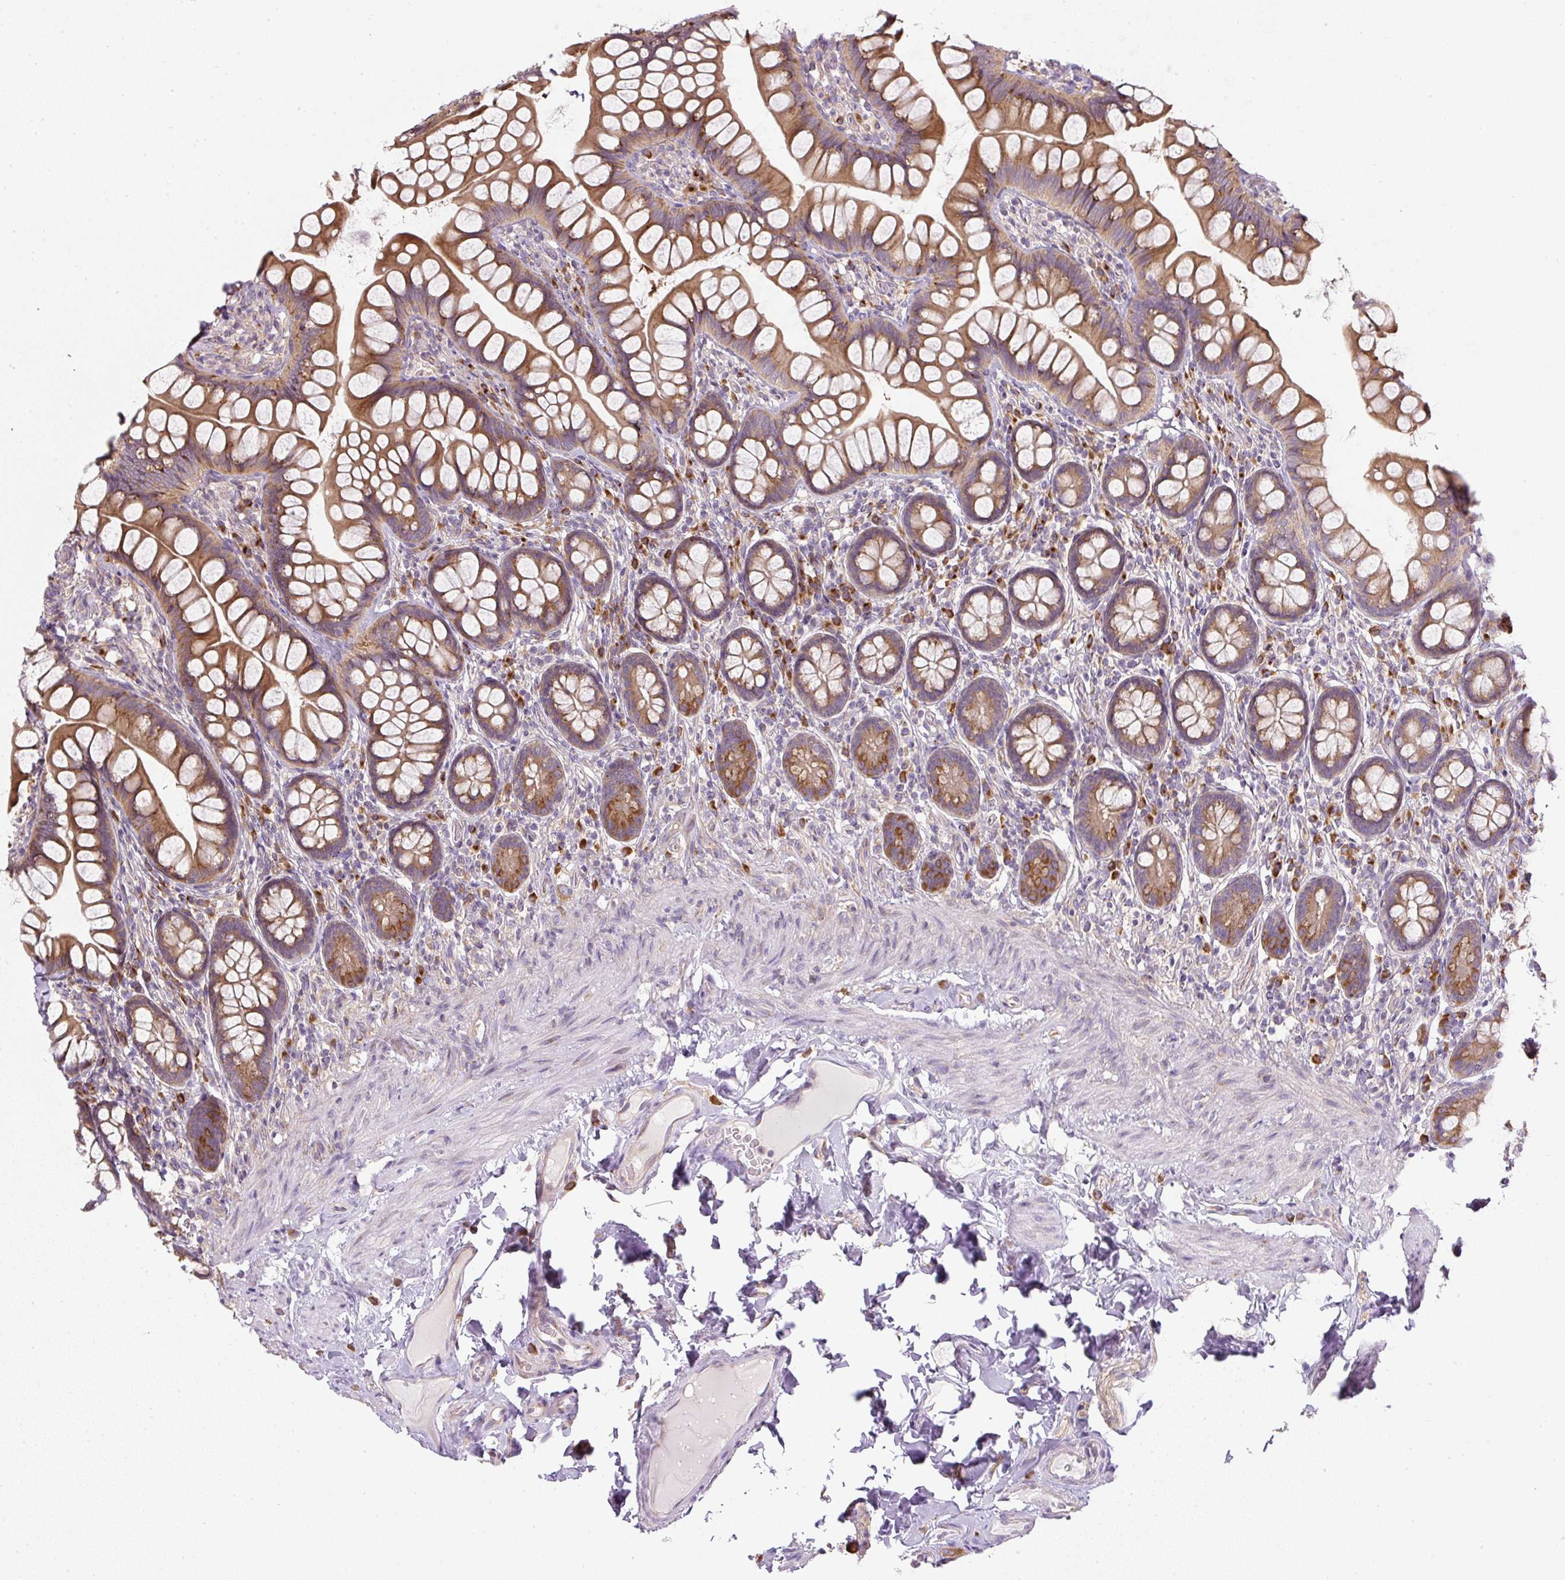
{"staining": {"intensity": "moderate", "quantity": ">75%", "location": "cytoplasmic/membranous"}, "tissue": "small intestine", "cell_type": "Glandular cells", "image_type": "normal", "snomed": [{"axis": "morphology", "description": "Normal tissue, NOS"}, {"axis": "topography", "description": "Small intestine"}], "caption": "Immunohistochemical staining of normal human small intestine displays medium levels of moderate cytoplasmic/membranous positivity in approximately >75% of glandular cells.", "gene": "MLX", "patient": {"sex": "male", "age": 70}}